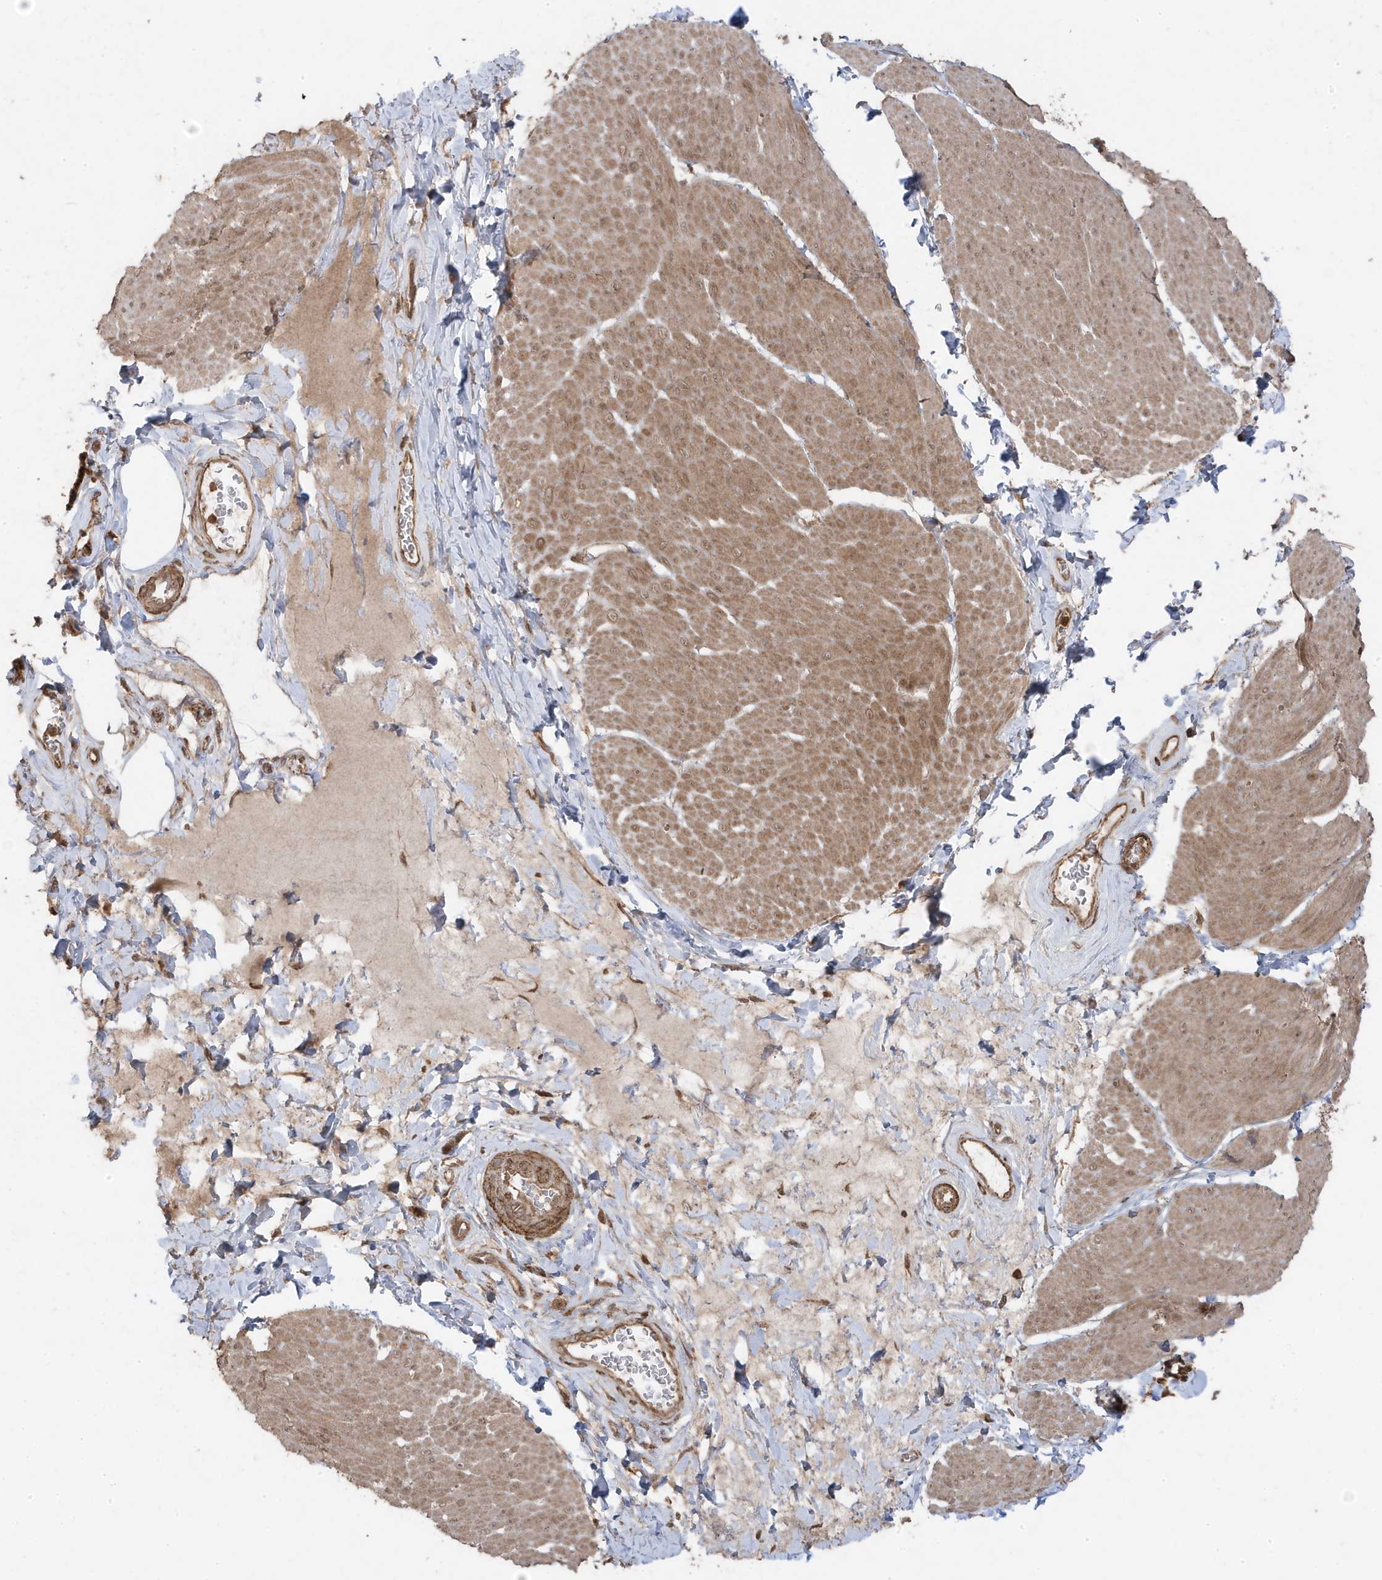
{"staining": {"intensity": "moderate", "quantity": "25%-75%", "location": "cytoplasmic/membranous"}, "tissue": "smooth muscle", "cell_type": "Smooth muscle cells", "image_type": "normal", "snomed": [{"axis": "morphology", "description": "Urothelial carcinoma, High grade"}, {"axis": "topography", "description": "Urinary bladder"}], "caption": "Moderate cytoplasmic/membranous positivity for a protein is appreciated in approximately 25%-75% of smooth muscle cells of unremarkable smooth muscle using immunohistochemistry.", "gene": "ASAP1", "patient": {"sex": "male", "age": 46}}